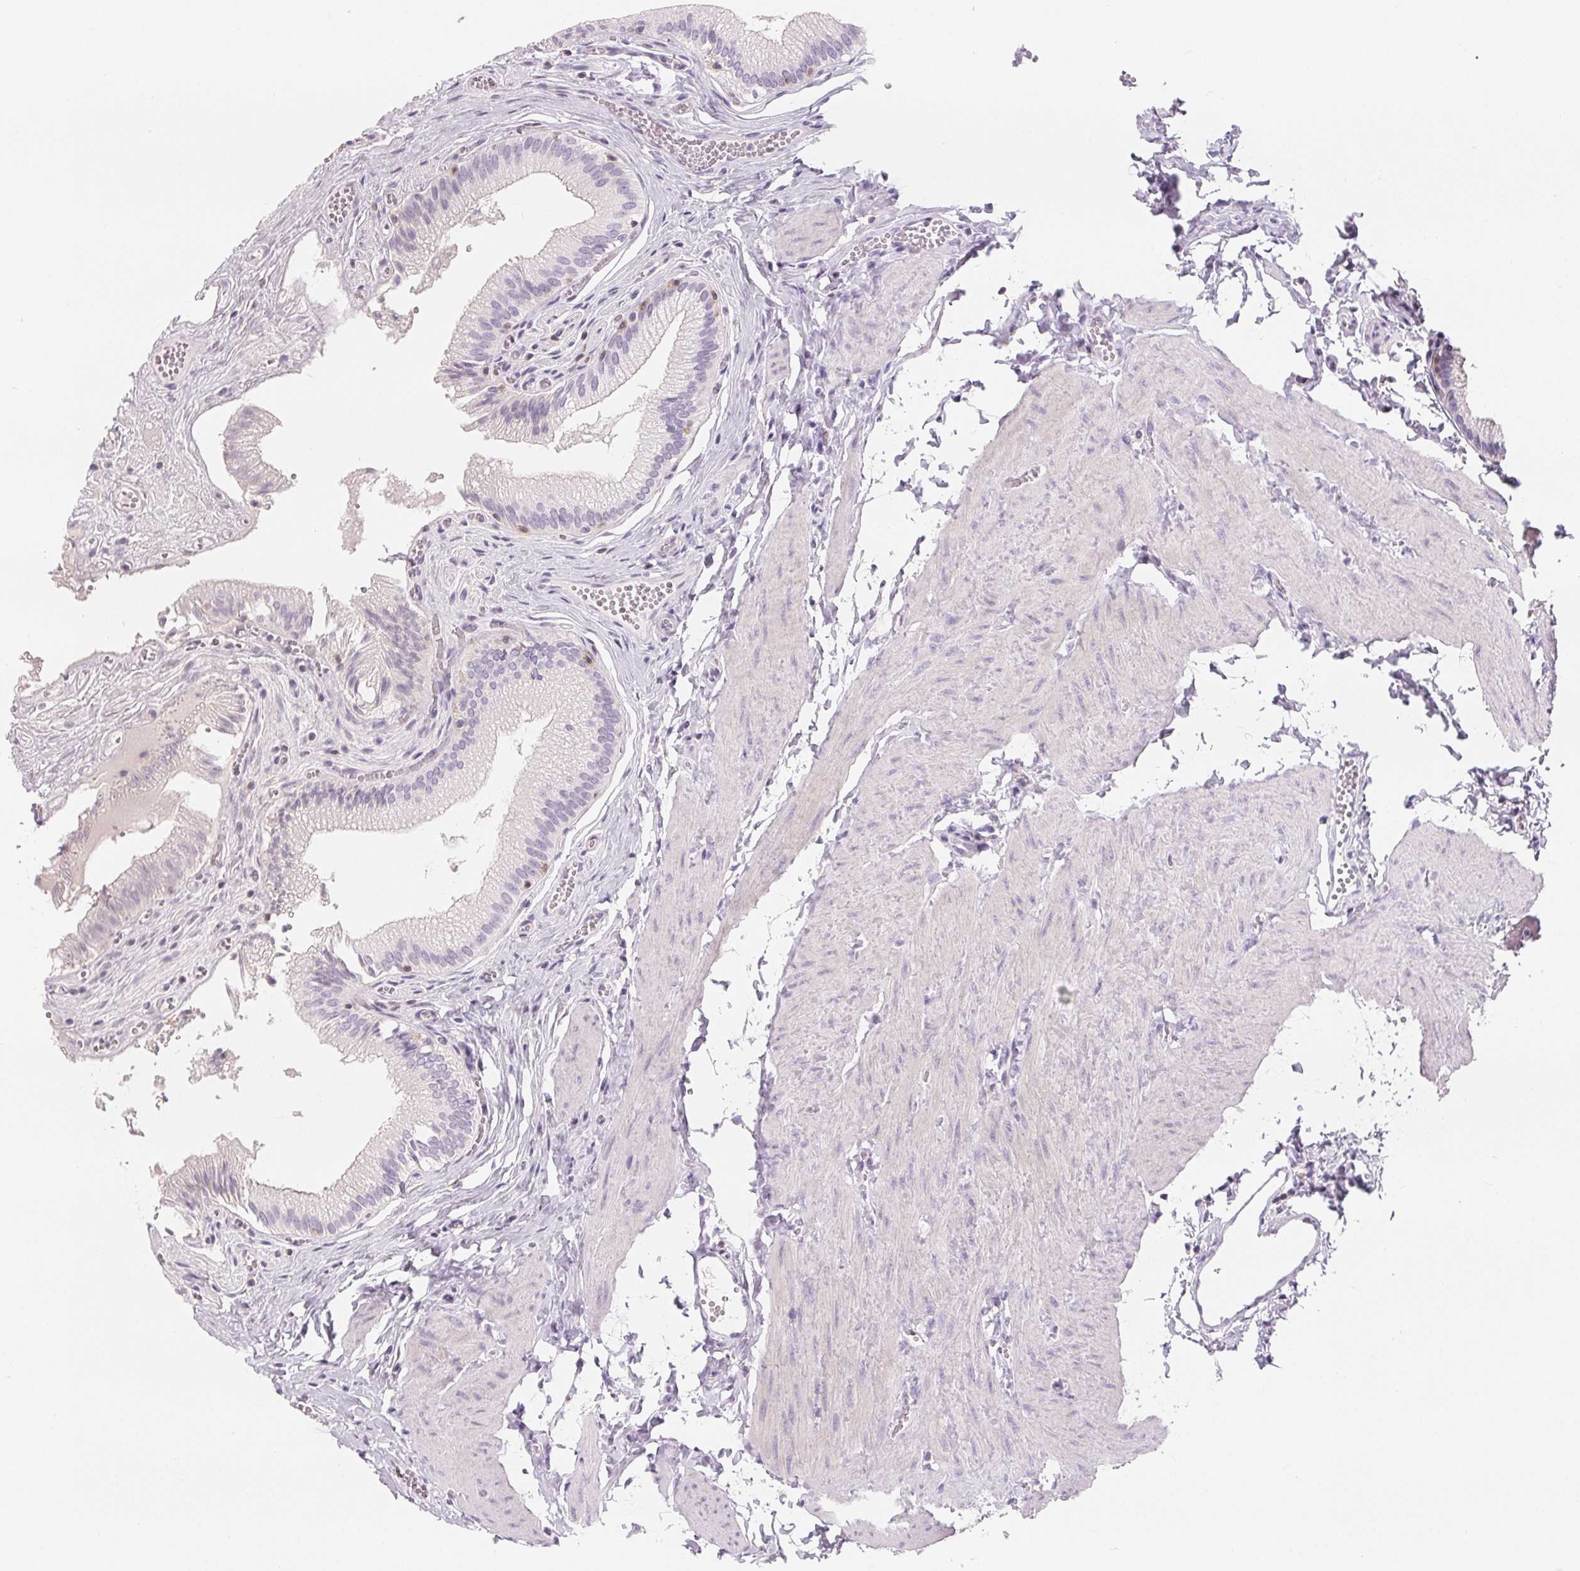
{"staining": {"intensity": "negative", "quantity": "none", "location": "none"}, "tissue": "gallbladder", "cell_type": "Glandular cells", "image_type": "normal", "snomed": [{"axis": "morphology", "description": "Normal tissue, NOS"}, {"axis": "topography", "description": "Gallbladder"}, {"axis": "topography", "description": "Peripheral nerve tissue"}], "caption": "This is a photomicrograph of IHC staining of benign gallbladder, which shows no positivity in glandular cells.", "gene": "CD69", "patient": {"sex": "male", "age": 17}}